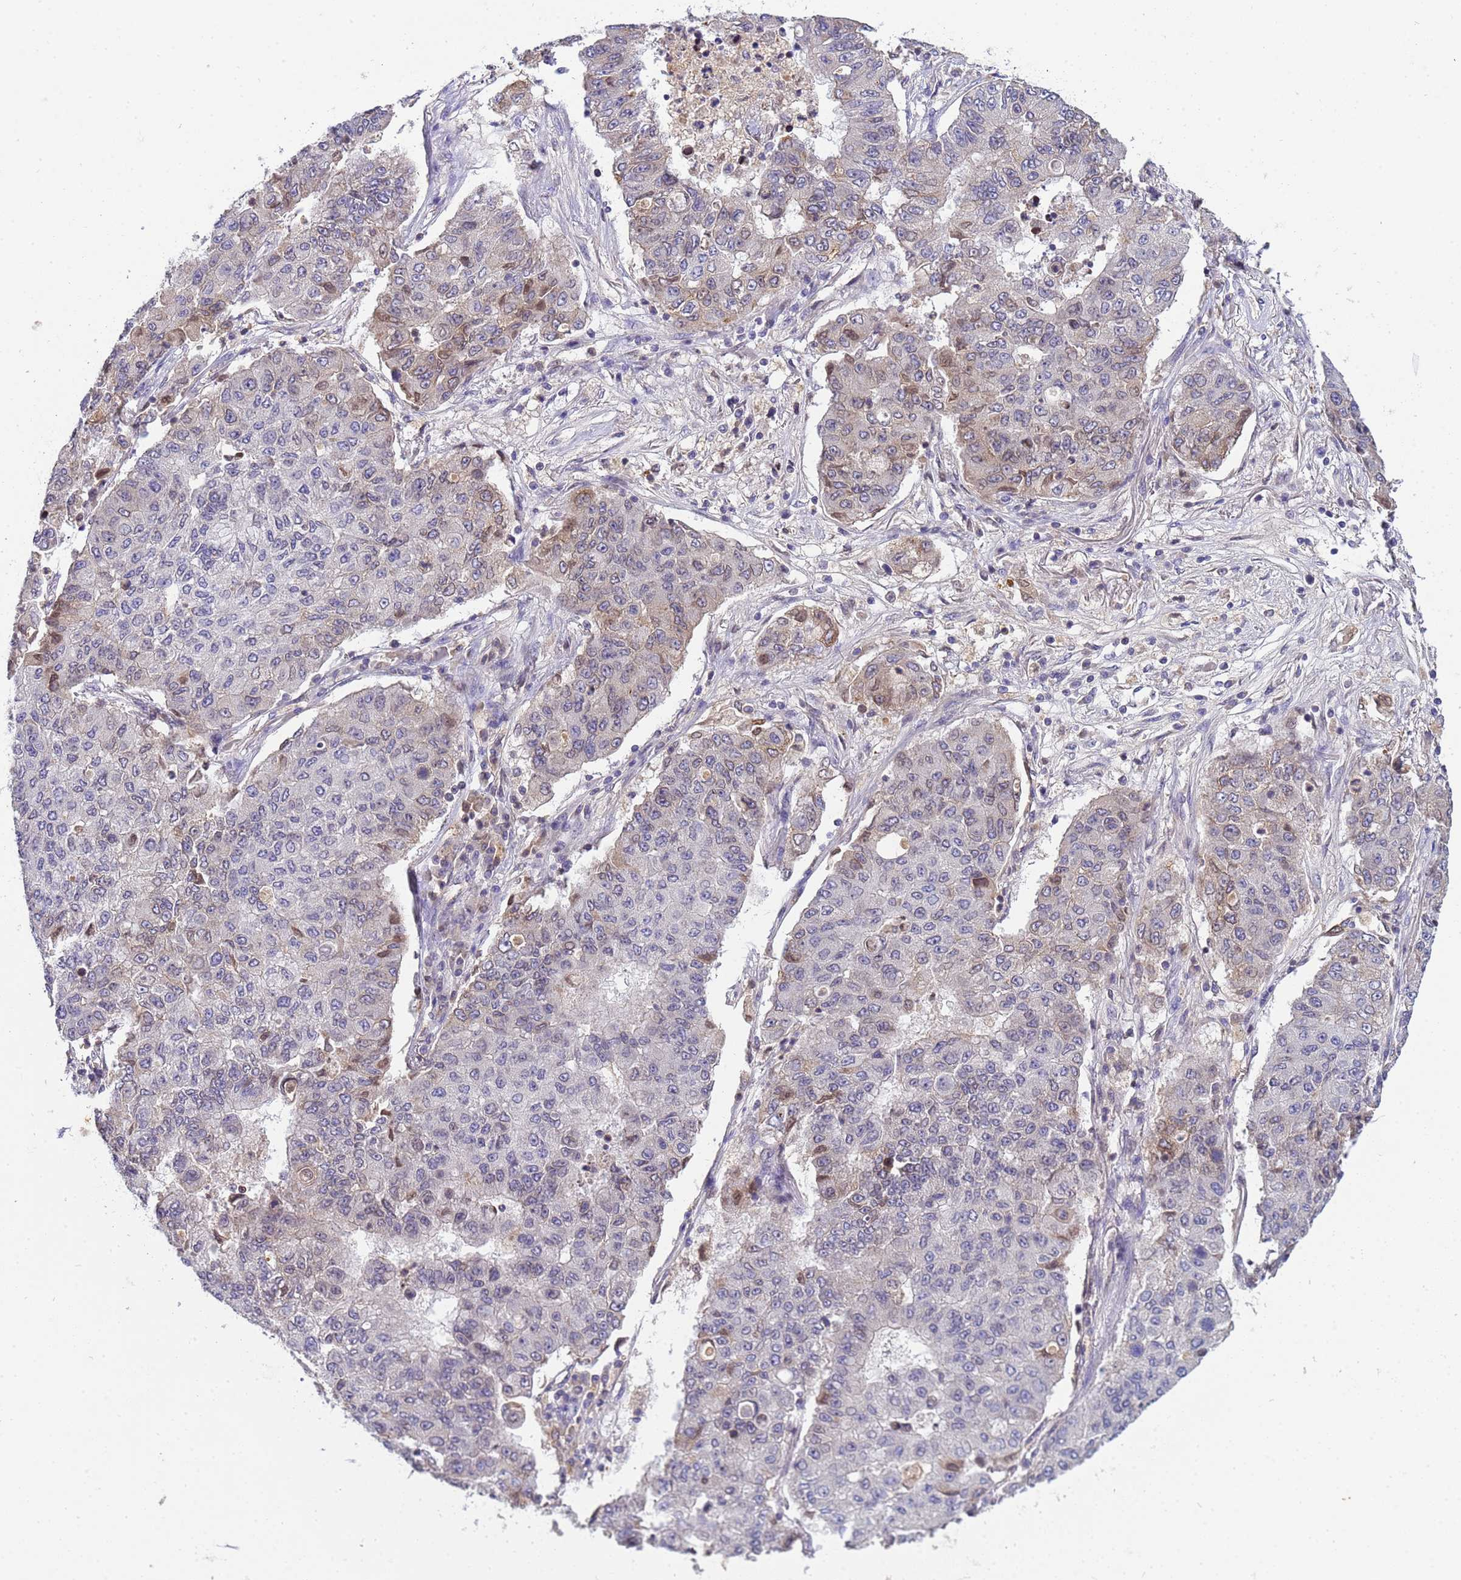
{"staining": {"intensity": "moderate", "quantity": "<25%", "location": "nuclear"}, "tissue": "lung cancer", "cell_type": "Tumor cells", "image_type": "cancer", "snomed": [{"axis": "morphology", "description": "Squamous cell carcinoma, NOS"}, {"axis": "topography", "description": "Lung"}], "caption": "This photomicrograph demonstrates IHC staining of human lung cancer (squamous cell carcinoma), with low moderate nuclear positivity in approximately <25% of tumor cells.", "gene": "PLCXD3", "patient": {"sex": "male", "age": 74}}